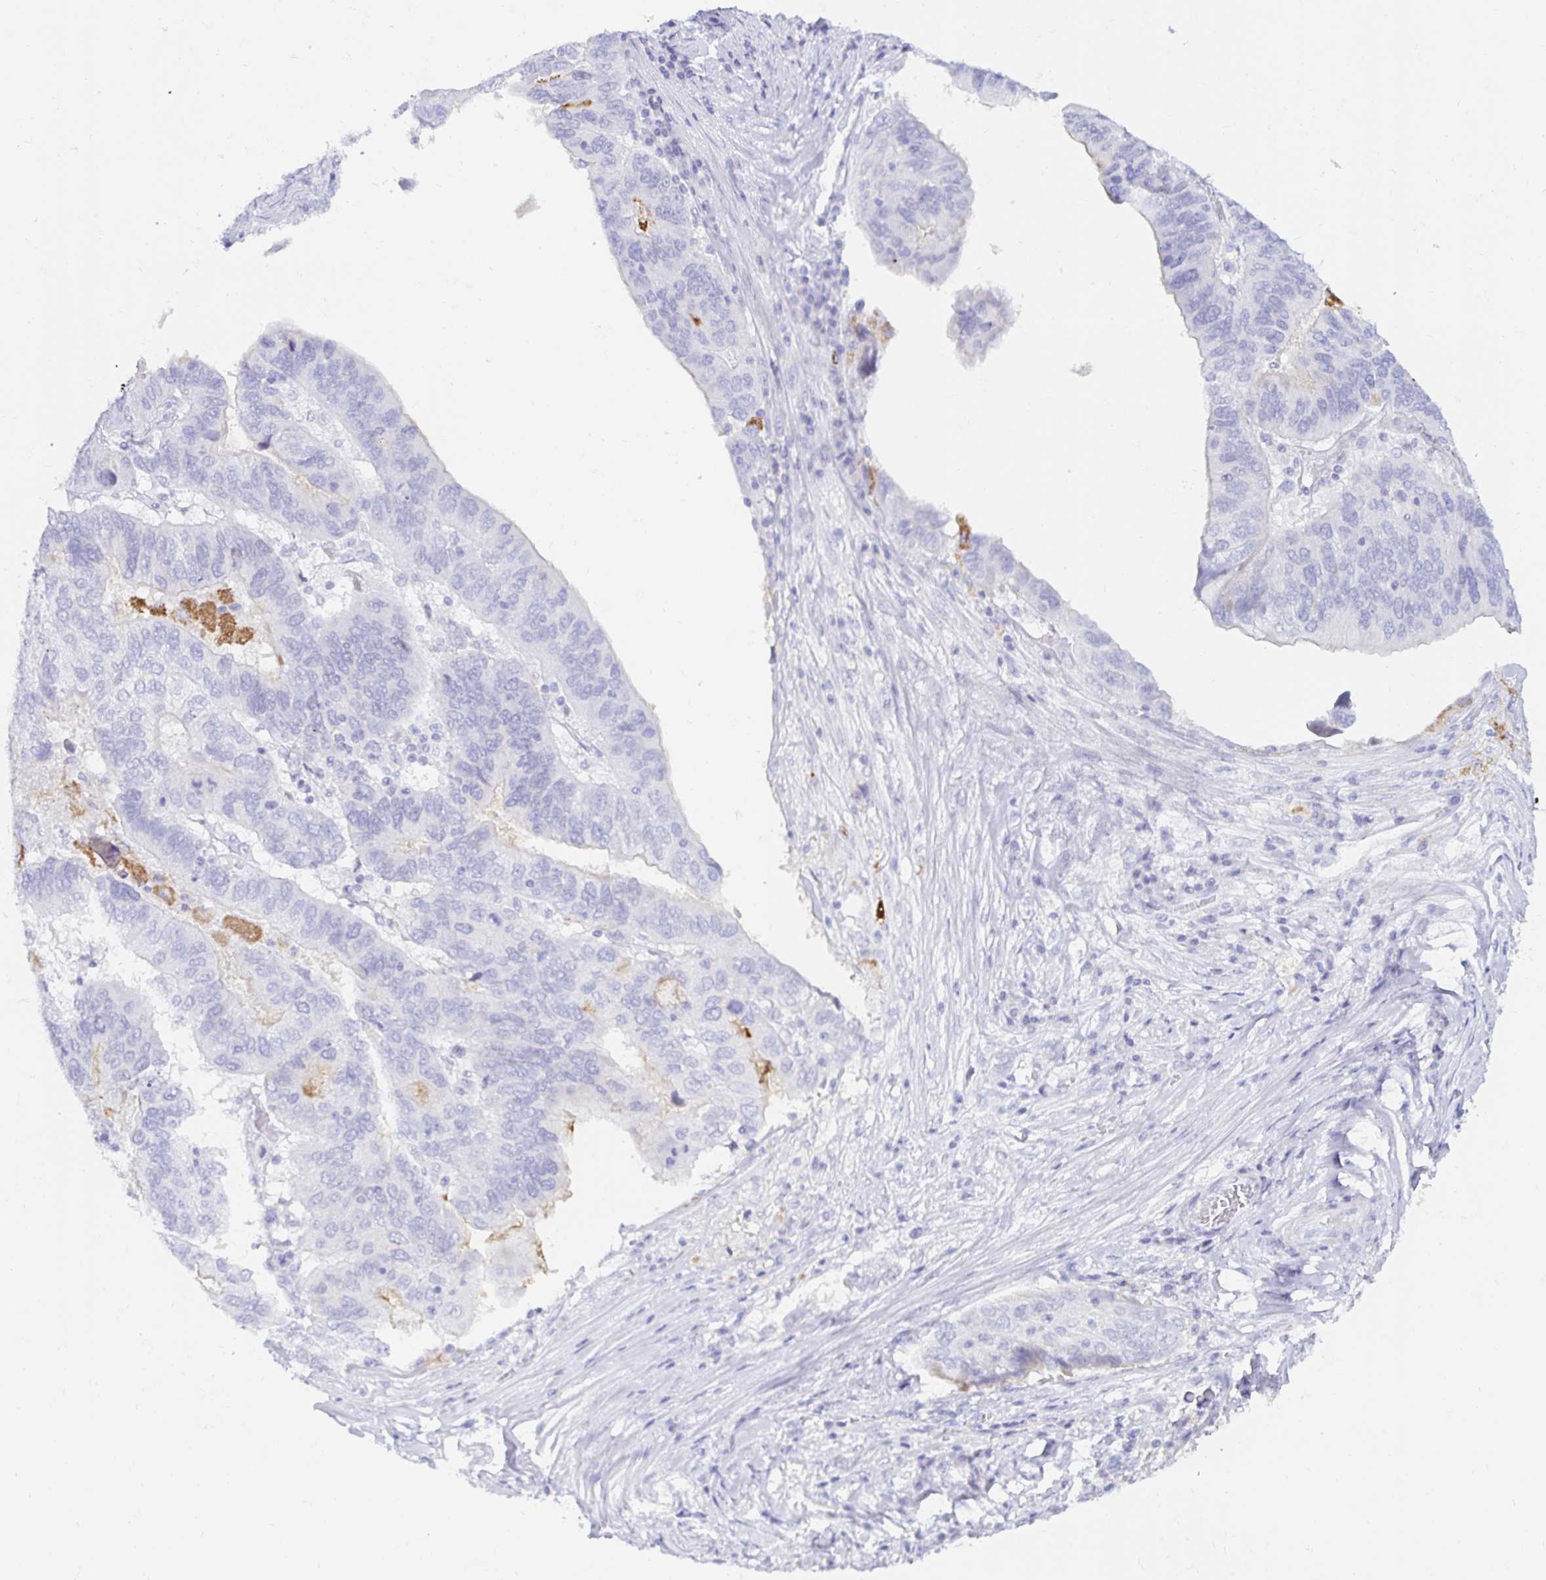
{"staining": {"intensity": "negative", "quantity": "none", "location": "none"}, "tissue": "ovarian cancer", "cell_type": "Tumor cells", "image_type": "cancer", "snomed": [{"axis": "morphology", "description": "Cystadenocarcinoma, serous, NOS"}, {"axis": "topography", "description": "Ovary"}], "caption": "Serous cystadenocarcinoma (ovarian) was stained to show a protein in brown. There is no significant expression in tumor cells.", "gene": "BEST1", "patient": {"sex": "female", "age": 79}}